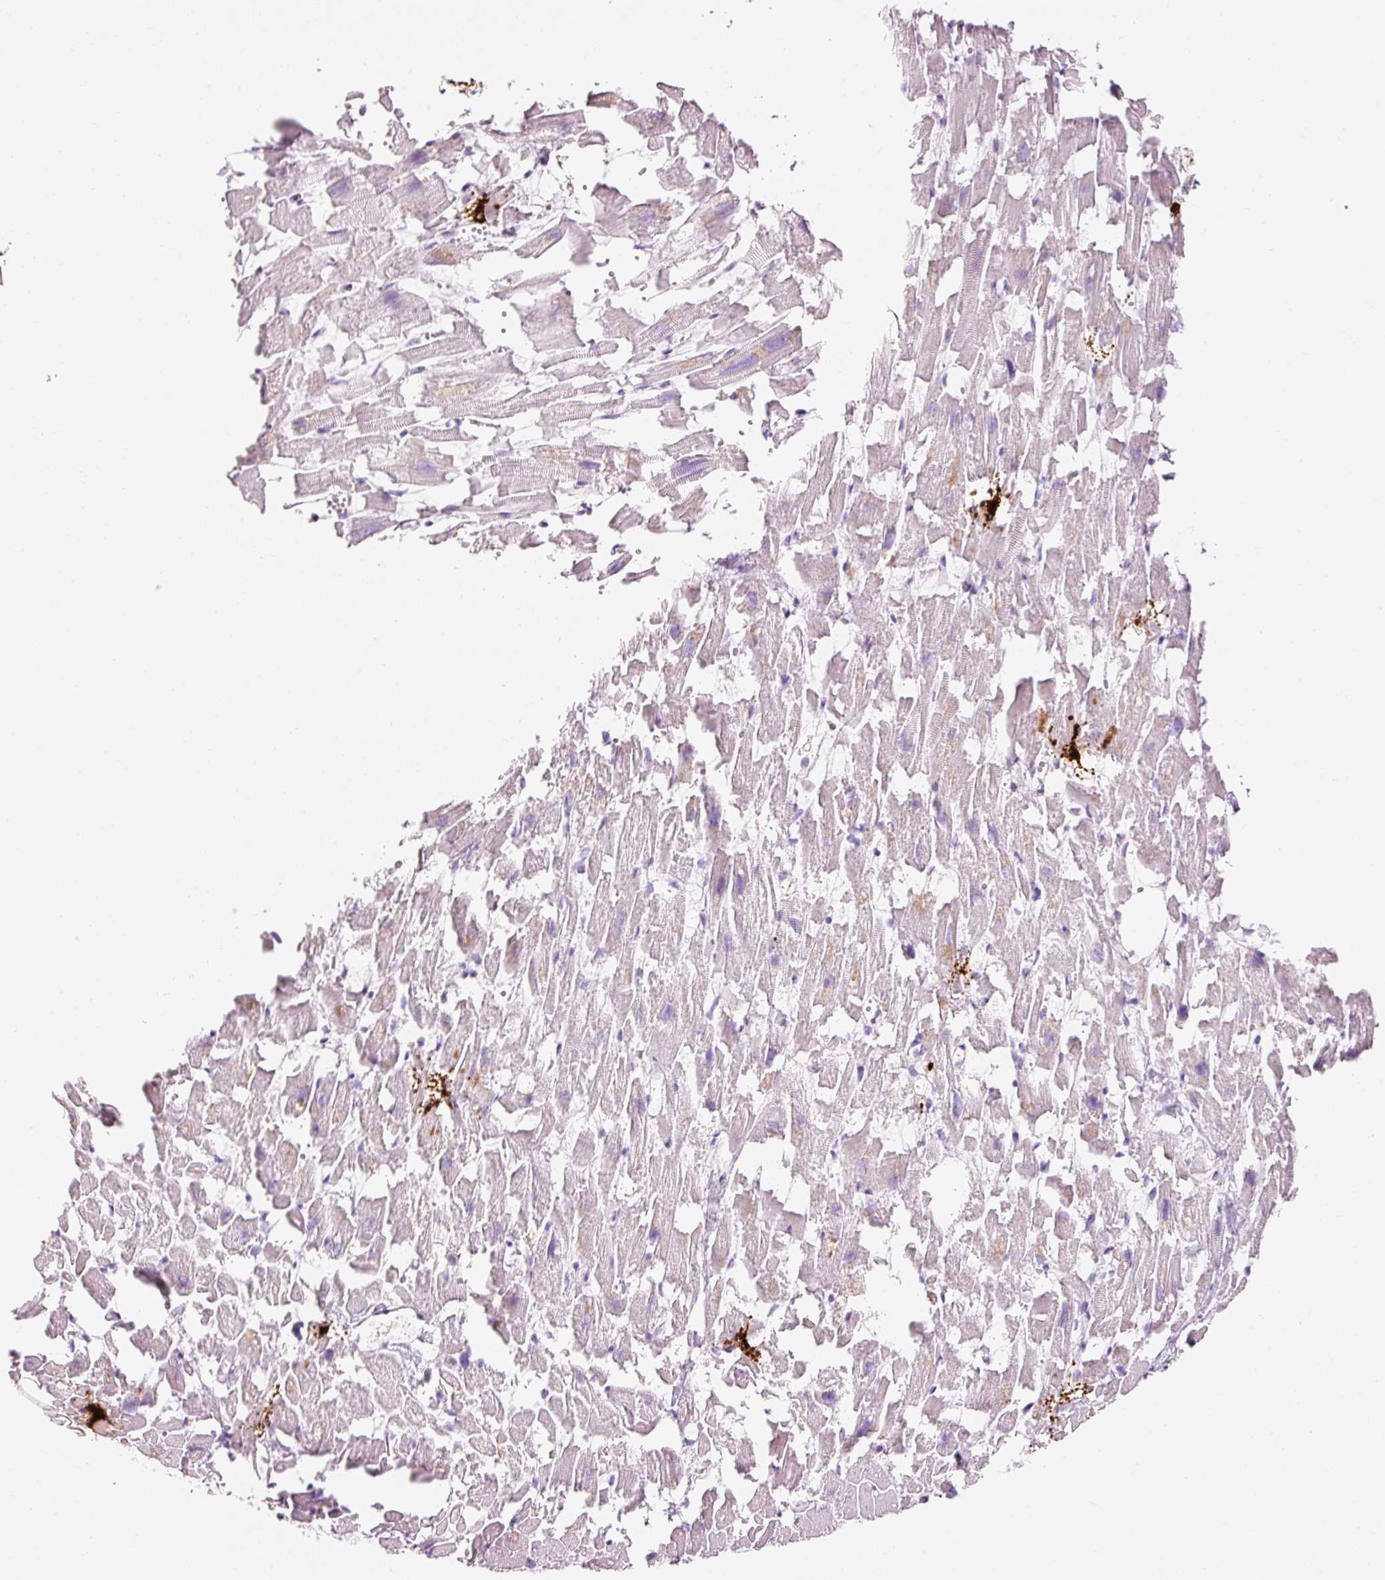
{"staining": {"intensity": "negative", "quantity": "none", "location": "none"}, "tissue": "heart muscle", "cell_type": "Cardiomyocytes", "image_type": "normal", "snomed": [{"axis": "morphology", "description": "Normal tissue, NOS"}, {"axis": "topography", "description": "Heart"}], "caption": "Photomicrograph shows no significant protein positivity in cardiomyocytes of benign heart muscle. The staining was performed using DAB (3,3'-diaminobenzidine) to visualize the protein expression in brown, while the nuclei were stained in blue with hematoxylin (Magnification: 20x).", "gene": "CMA1", "patient": {"sex": "female", "age": 64}}